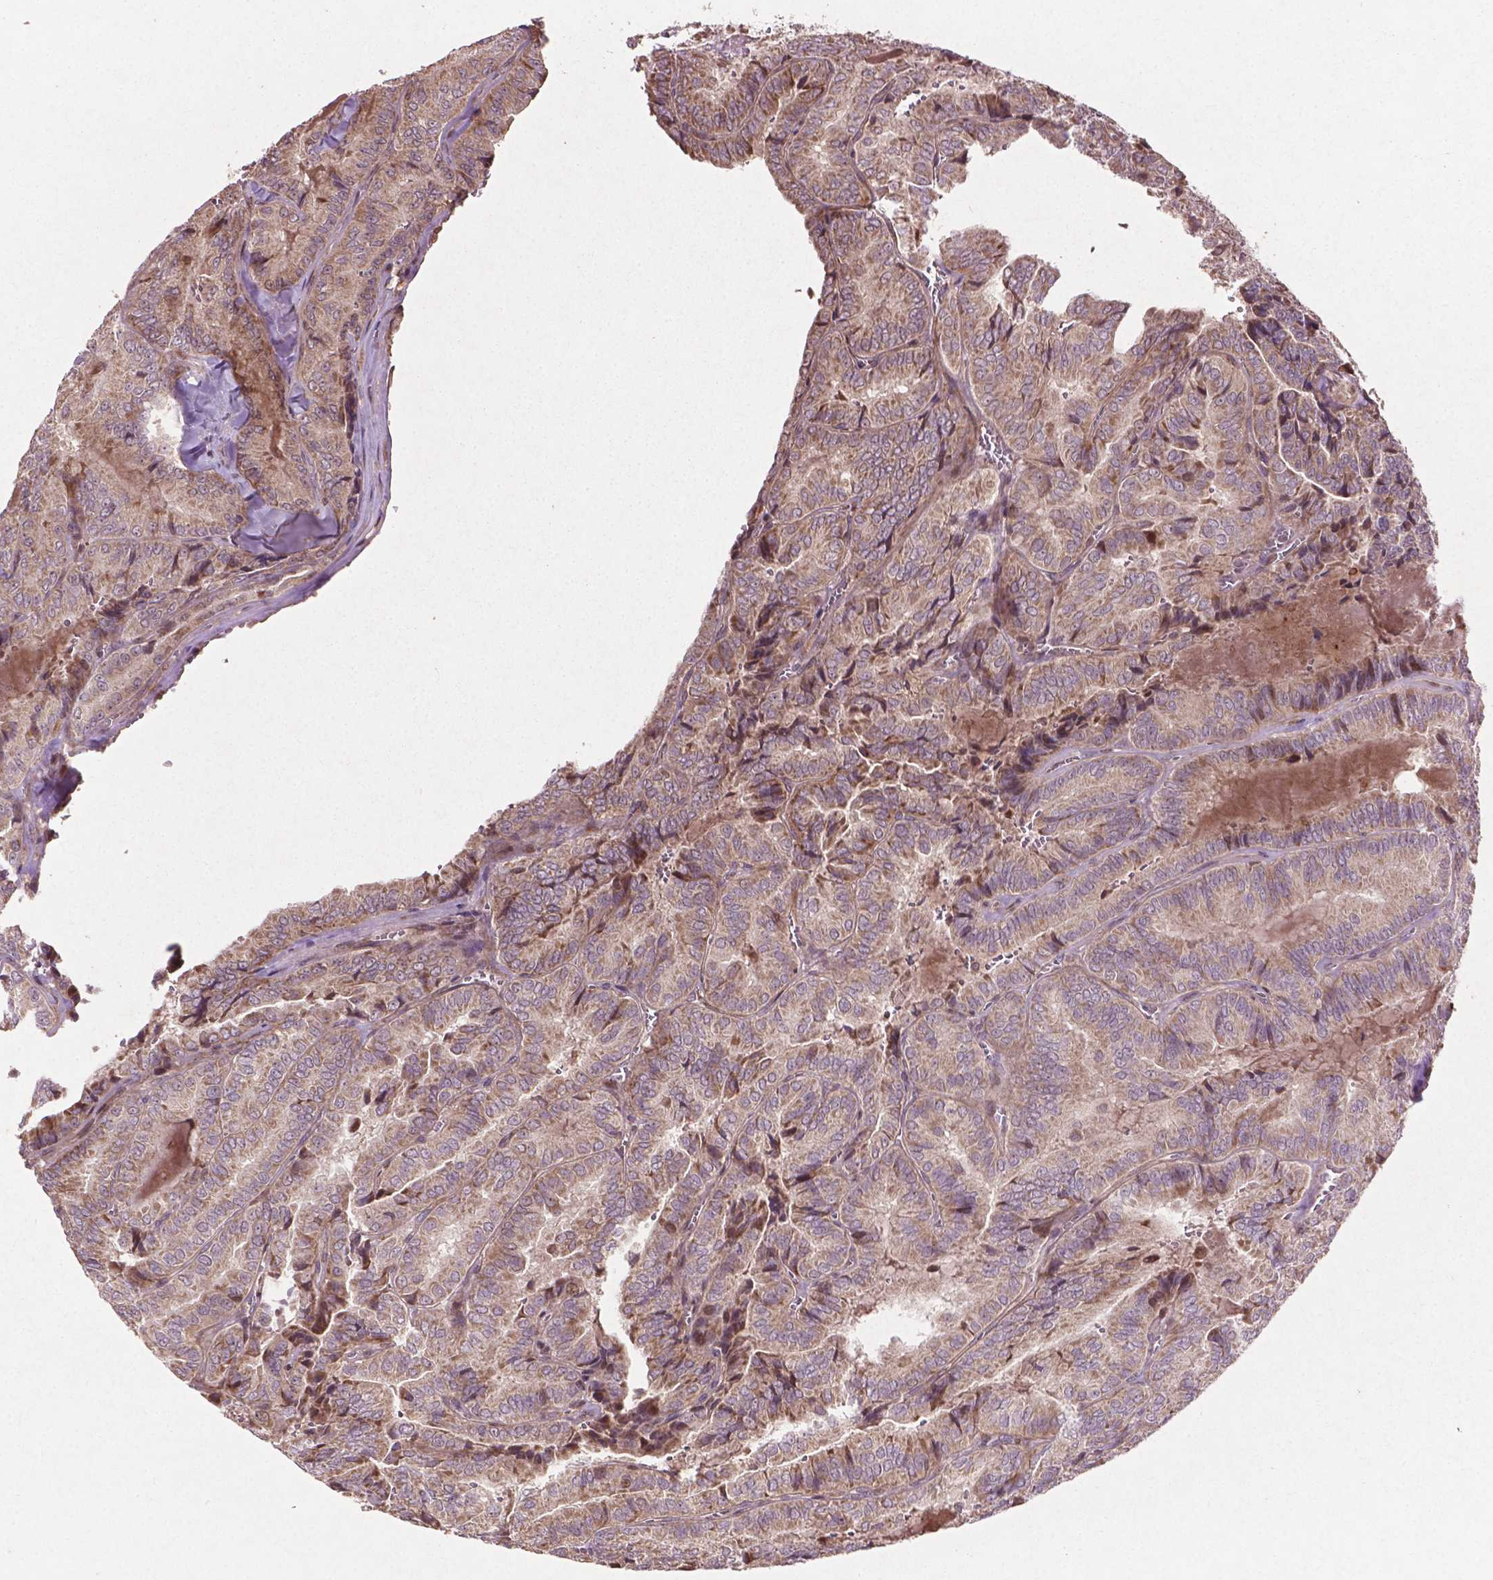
{"staining": {"intensity": "moderate", "quantity": "25%-75%", "location": "cytoplasmic/membranous"}, "tissue": "thyroid cancer", "cell_type": "Tumor cells", "image_type": "cancer", "snomed": [{"axis": "morphology", "description": "Papillary adenocarcinoma, NOS"}, {"axis": "topography", "description": "Thyroid gland"}], "caption": "Immunohistochemical staining of papillary adenocarcinoma (thyroid) shows moderate cytoplasmic/membranous protein staining in about 25%-75% of tumor cells.", "gene": "B3GALNT2", "patient": {"sex": "female", "age": 75}}